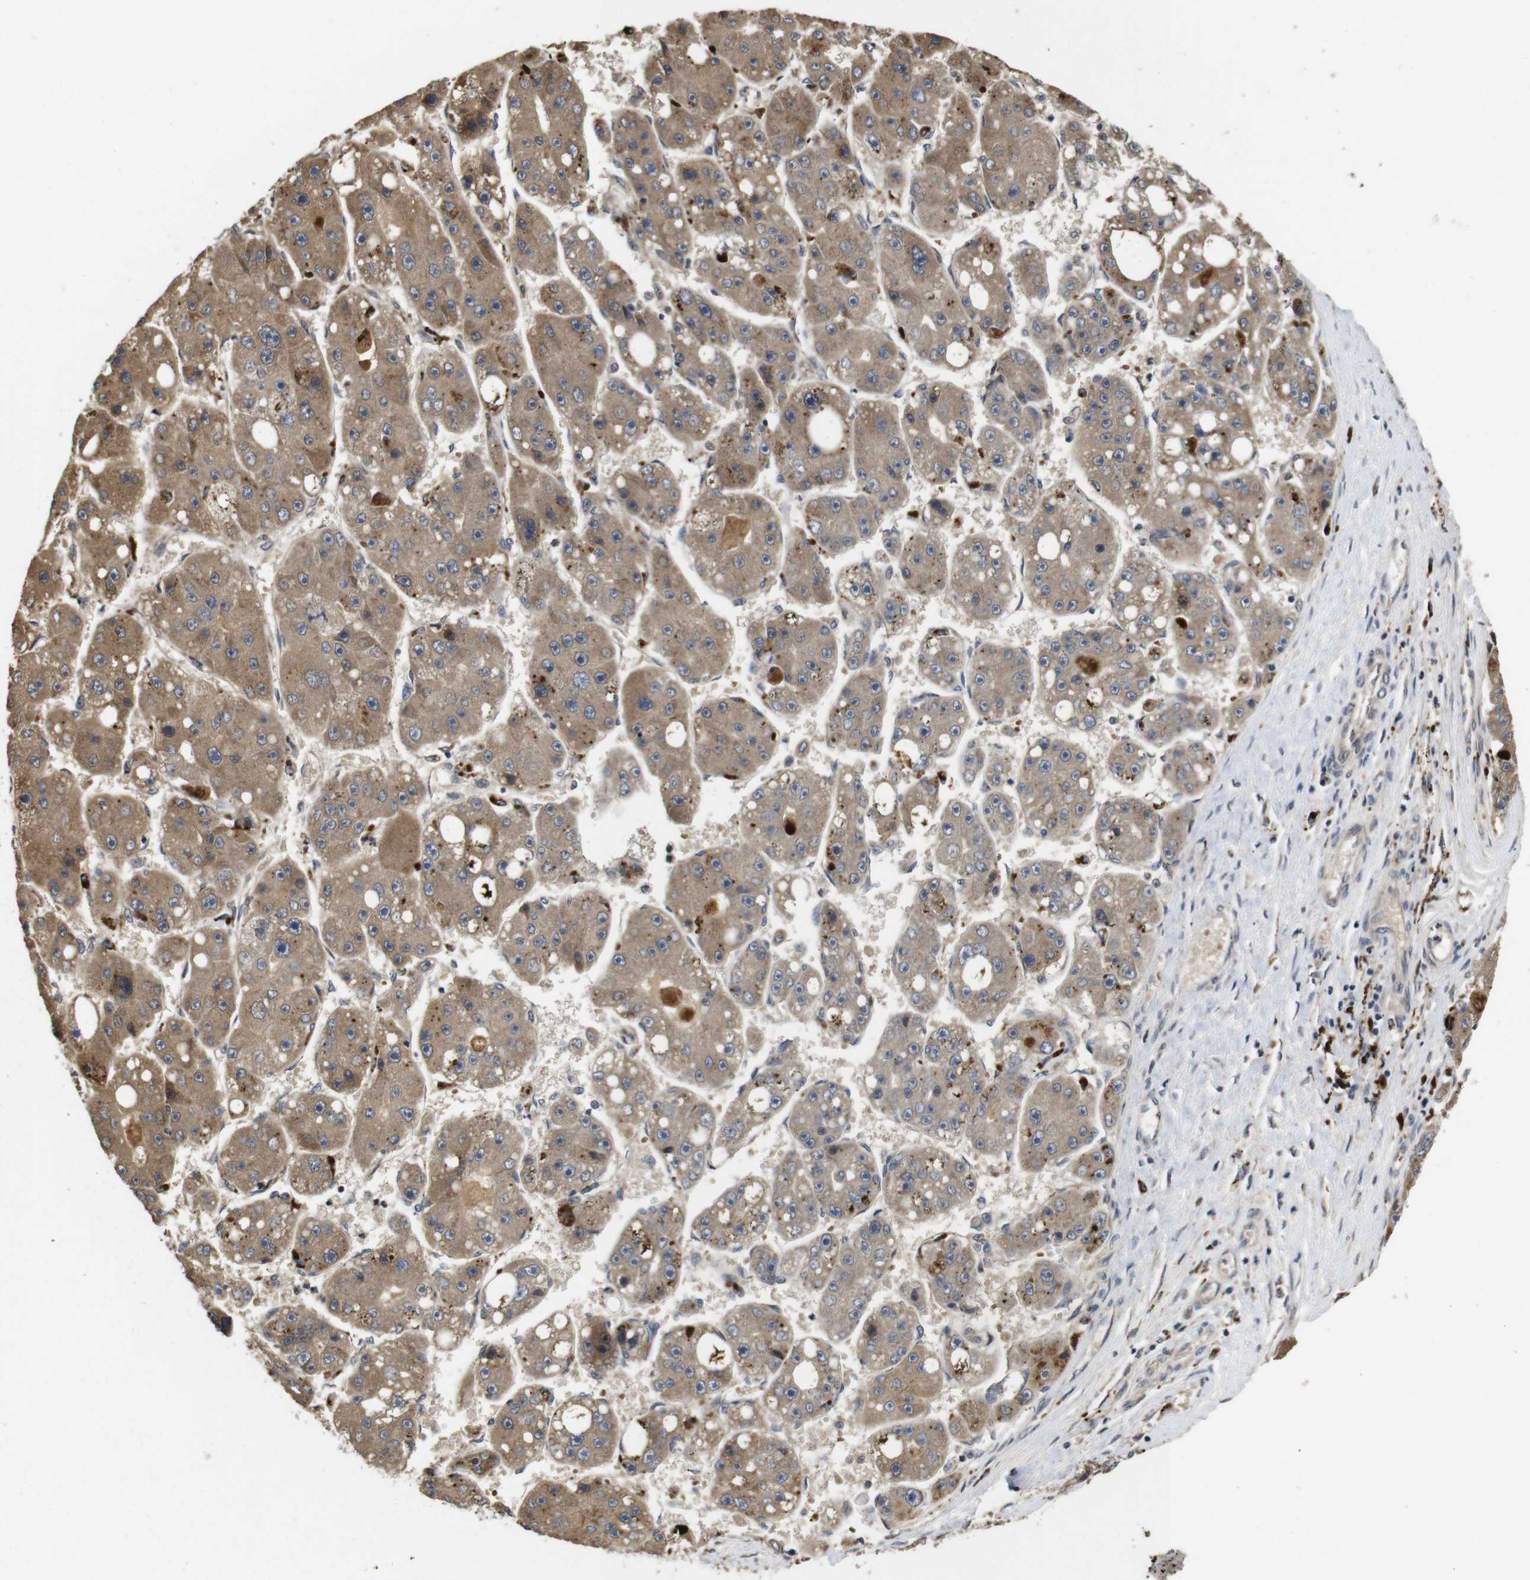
{"staining": {"intensity": "moderate", "quantity": ">75%", "location": "cytoplasmic/membranous"}, "tissue": "liver cancer", "cell_type": "Tumor cells", "image_type": "cancer", "snomed": [{"axis": "morphology", "description": "Carcinoma, Hepatocellular, NOS"}, {"axis": "topography", "description": "Liver"}], "caption": "Immunohistochemistry (DAB (3,3'-diaminobenzidine)) staining of liver cancer (hepatocellular carcinoma) reveals moderate cytoplasmic/membranous protein staining in about >75% of tumor cells.", "gene": "PTPN14", "patient": {"sex": "female", "age": 61}}